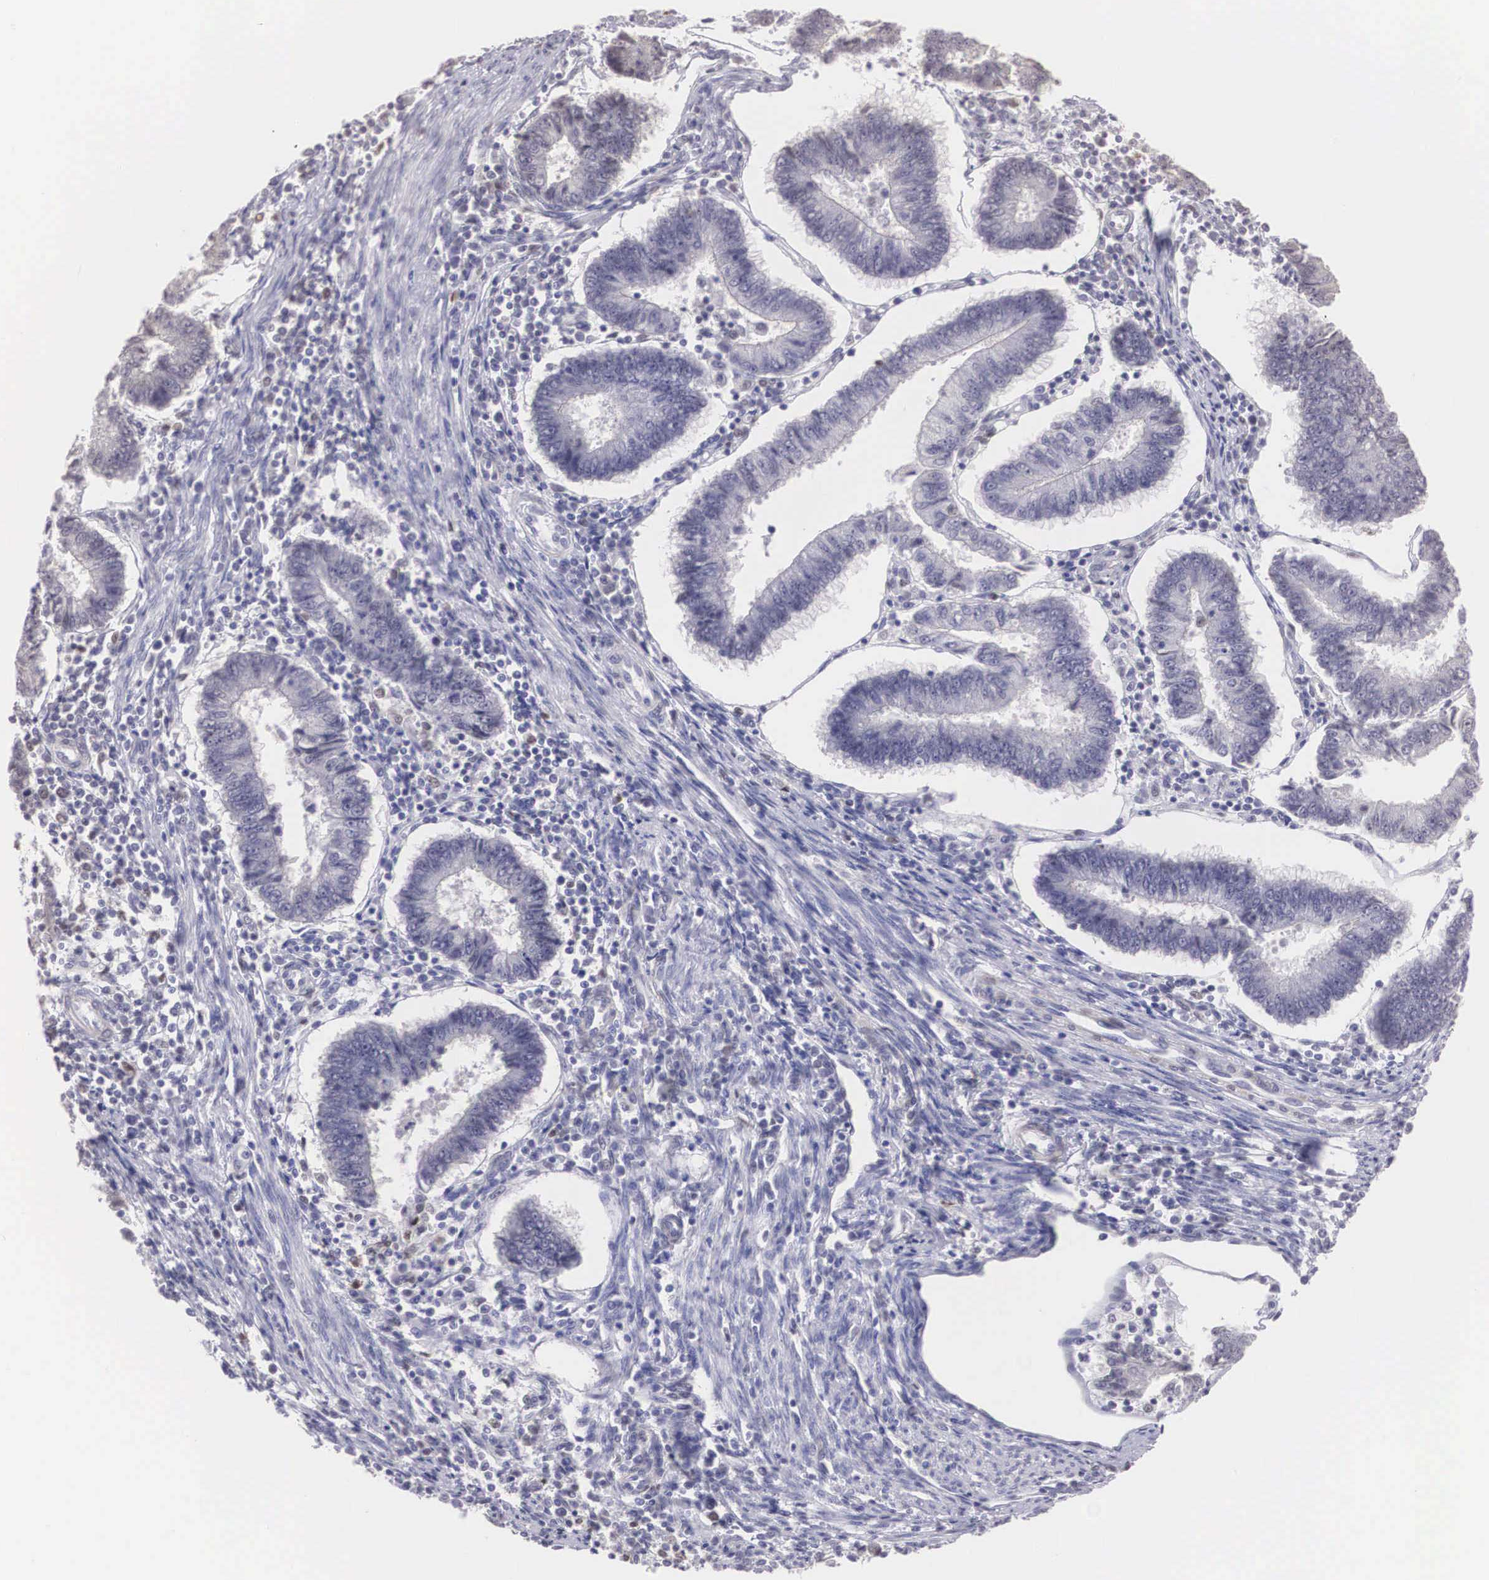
{"staining": {"intensity": "negative", "quantity": "none", "location": "none"}, "tissue": "endometrial cancer", "cell_type": "Tumor cells", "image_type": "cancer", "snomed": [{"axis": "morphology", "description": "Adenocarcinoma, NOS"}, {"axis": "topography", "description": "Endometrium"}], "caption": "Tumor cells show no significant protein expression in endometrial cancer (adenocarcinoma). The staining was performed using DAB (3,3'-diaminobenzidine) to visualize the protein expression in brown, while the nuclei were stained in blue with hematoxylin (Magnification: 20x).", "gene": "ETV6", "patient": {"sex": "female", "age": 75}}